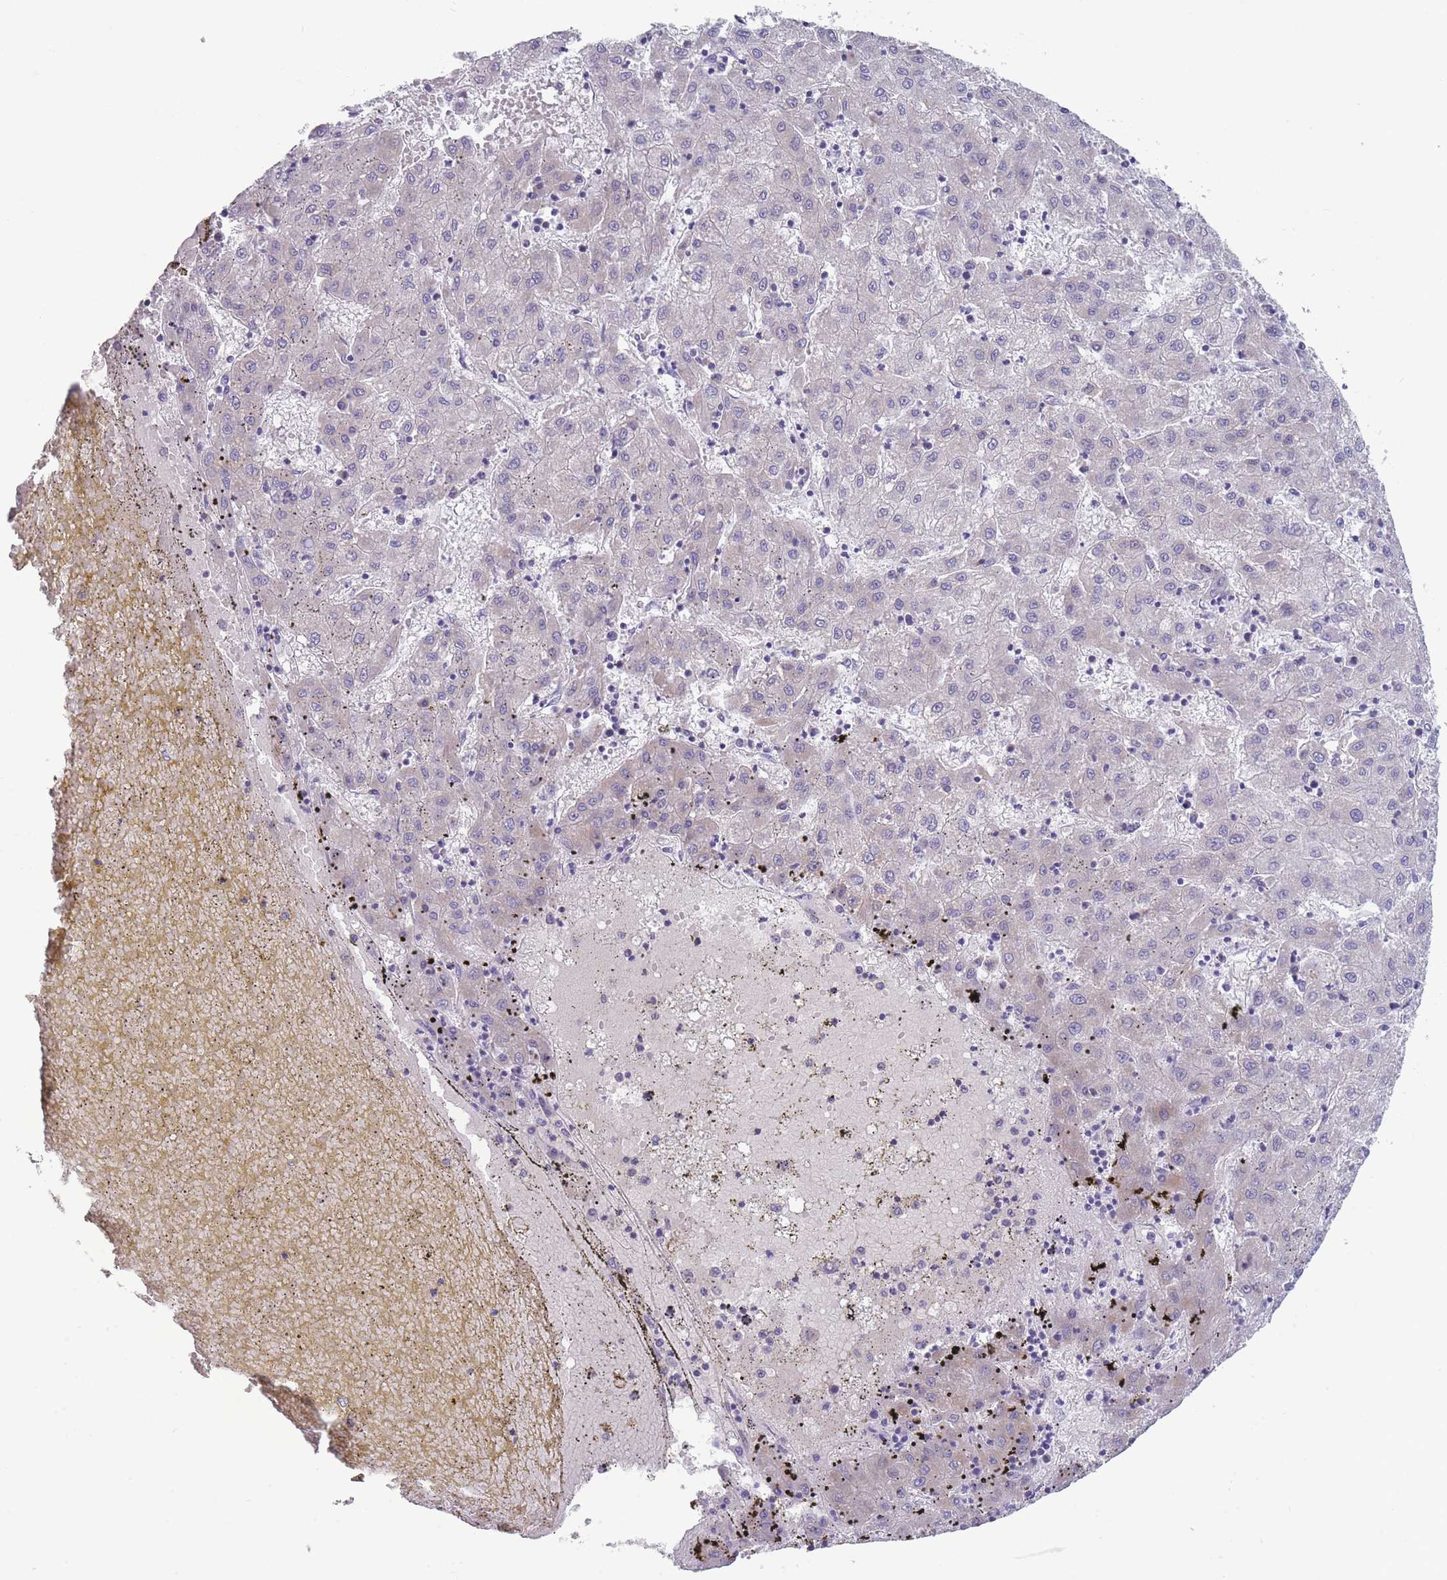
{"staining": {"intensity": "negative", "quantity": "none", "location": "none"}, "tissue": "liver cancer", "cell_type": "Tumor cells", "image_type": "cancer", "snomed": [{"axis": "morphology", "description": "Carcinoma, Hepatocellular, NOS"}, {"axis": "topography", "description": "Liver"}], "caption": "IHC image of liver cancer stained for a protein (brown), which shows no staining in tumor cells. Nuclei are stained in blue.", "gene": "MRPS14", "patient": {"sex": "male", "age": 72}}